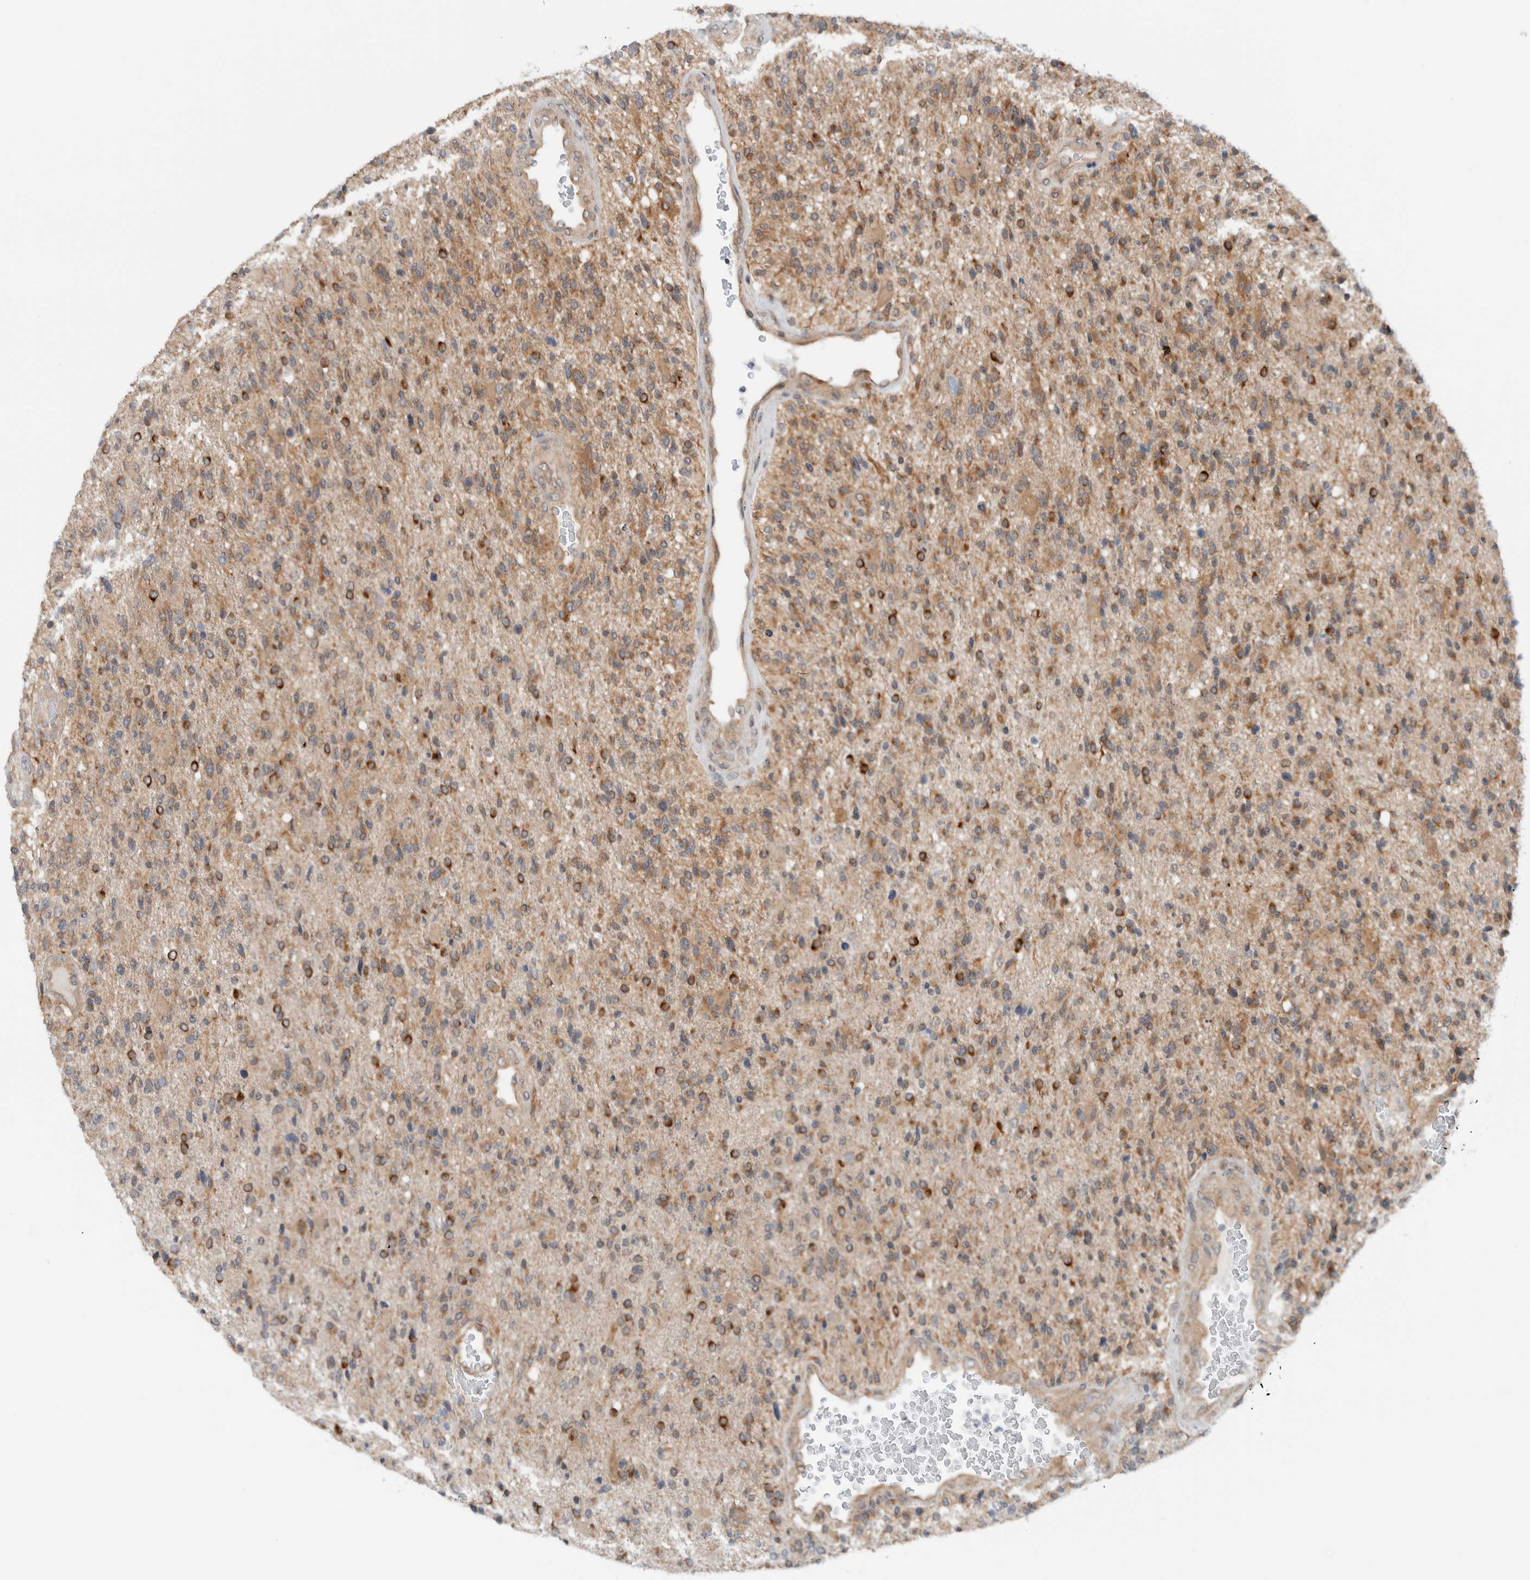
{"staining": {"intensity": "moderate", "quantity": ">75%", "location": "cytoplasmic/membranous"}, "tissue": "glioma", "cell_type": "Tumor cells", "image_type": "cancer", "snomed": [{"axis": "morphology", "description": "Glioma, malignant, High grade"}, {"axis": "topography", "description": "Brain"}], "caption": "A photomicrograph of human glioma stained for a protein reveals moderate cytoplasmic/membranous brown staining in tumor cells. The staining was performed using DAB, with brown indicating positive protein expression. Nuclei are stained blue with hematoxylin.", "gene": "RERE", "patient": {"sex": "male", "age": 72}}